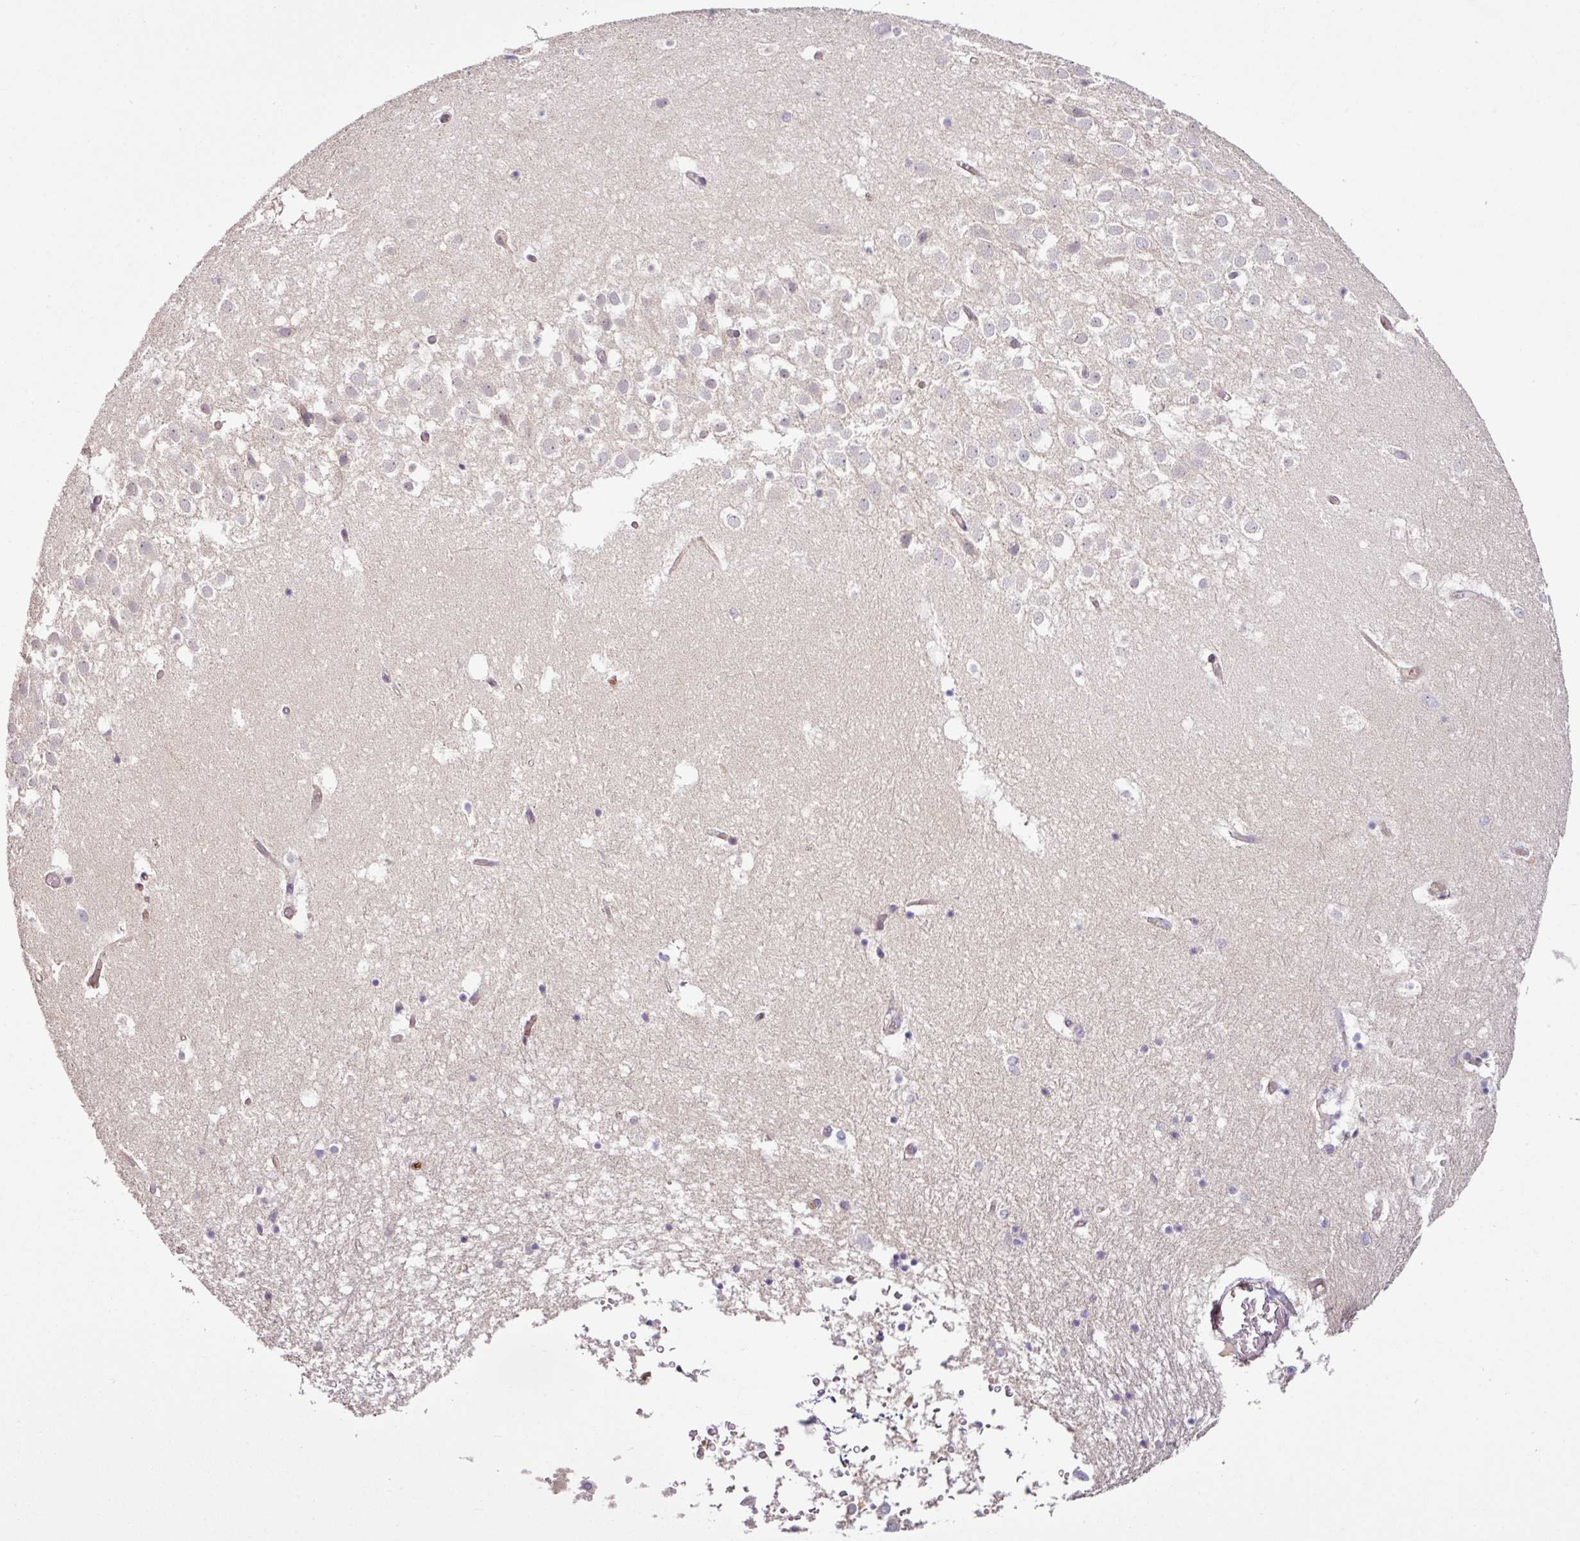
{"staining": {"intensity": "negative", "quantity": "none", "location": "none"}, "tissue": "hippocampus", "cell_type": "Glial cells", "image_type": "normal", "snomed": [{"axis": "morphology", "description": "Normal tissue, NOS"}, {"axis": "topography", "description": "Hippocampus"}], "caption": "IHC image of benign hippocampus: hippocampus stained with DAB (3,3'-diaminobenzidine) reveals no significant protein positivity in glial cells. (Stains: DAB IHC with hematoxylin counter stain, Microscopy: brightfield microscopy at high magnification).", "gene": "ZNF106", "patient": {"sex": "female", "age": 52}}